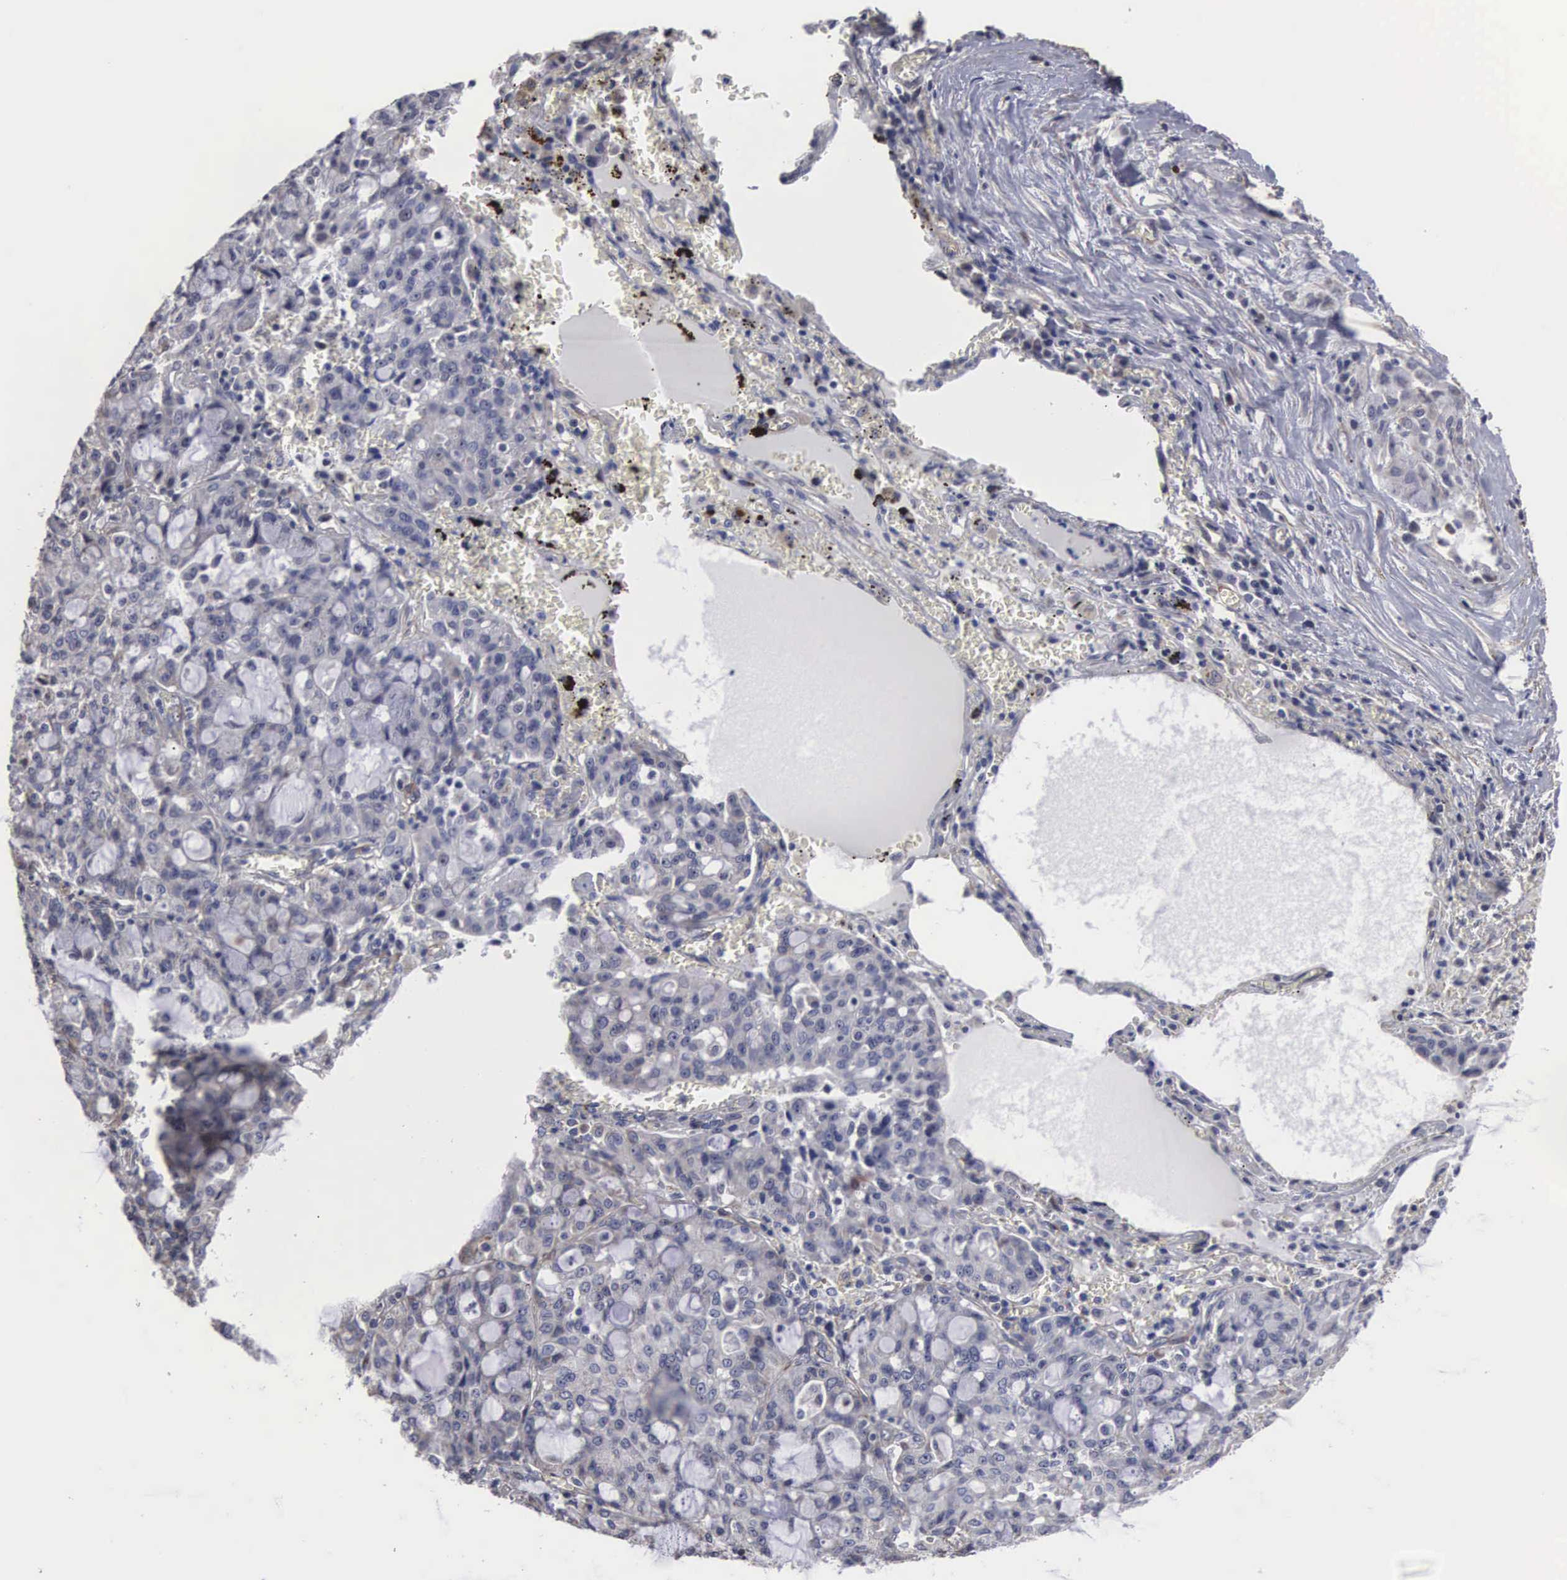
{"staining": {"intensity": "negative", "quantity": "none", "location": "none"}, "tissue": "lung cancer", "cell_type": "Tumor cells", "image_type": "cancer", "snomed": [{"axis": "morphology", "description": "Adenocarcinoma, NOS"}, {"axis": "topography", "description": "Lung"}], "caption": "Lung cancer stained for a protein using immunohistochemistry (IHC) exhibits no staining tumor cells.", "gene": "NGDN", "patient": {"sex": "female", "age": 44}}